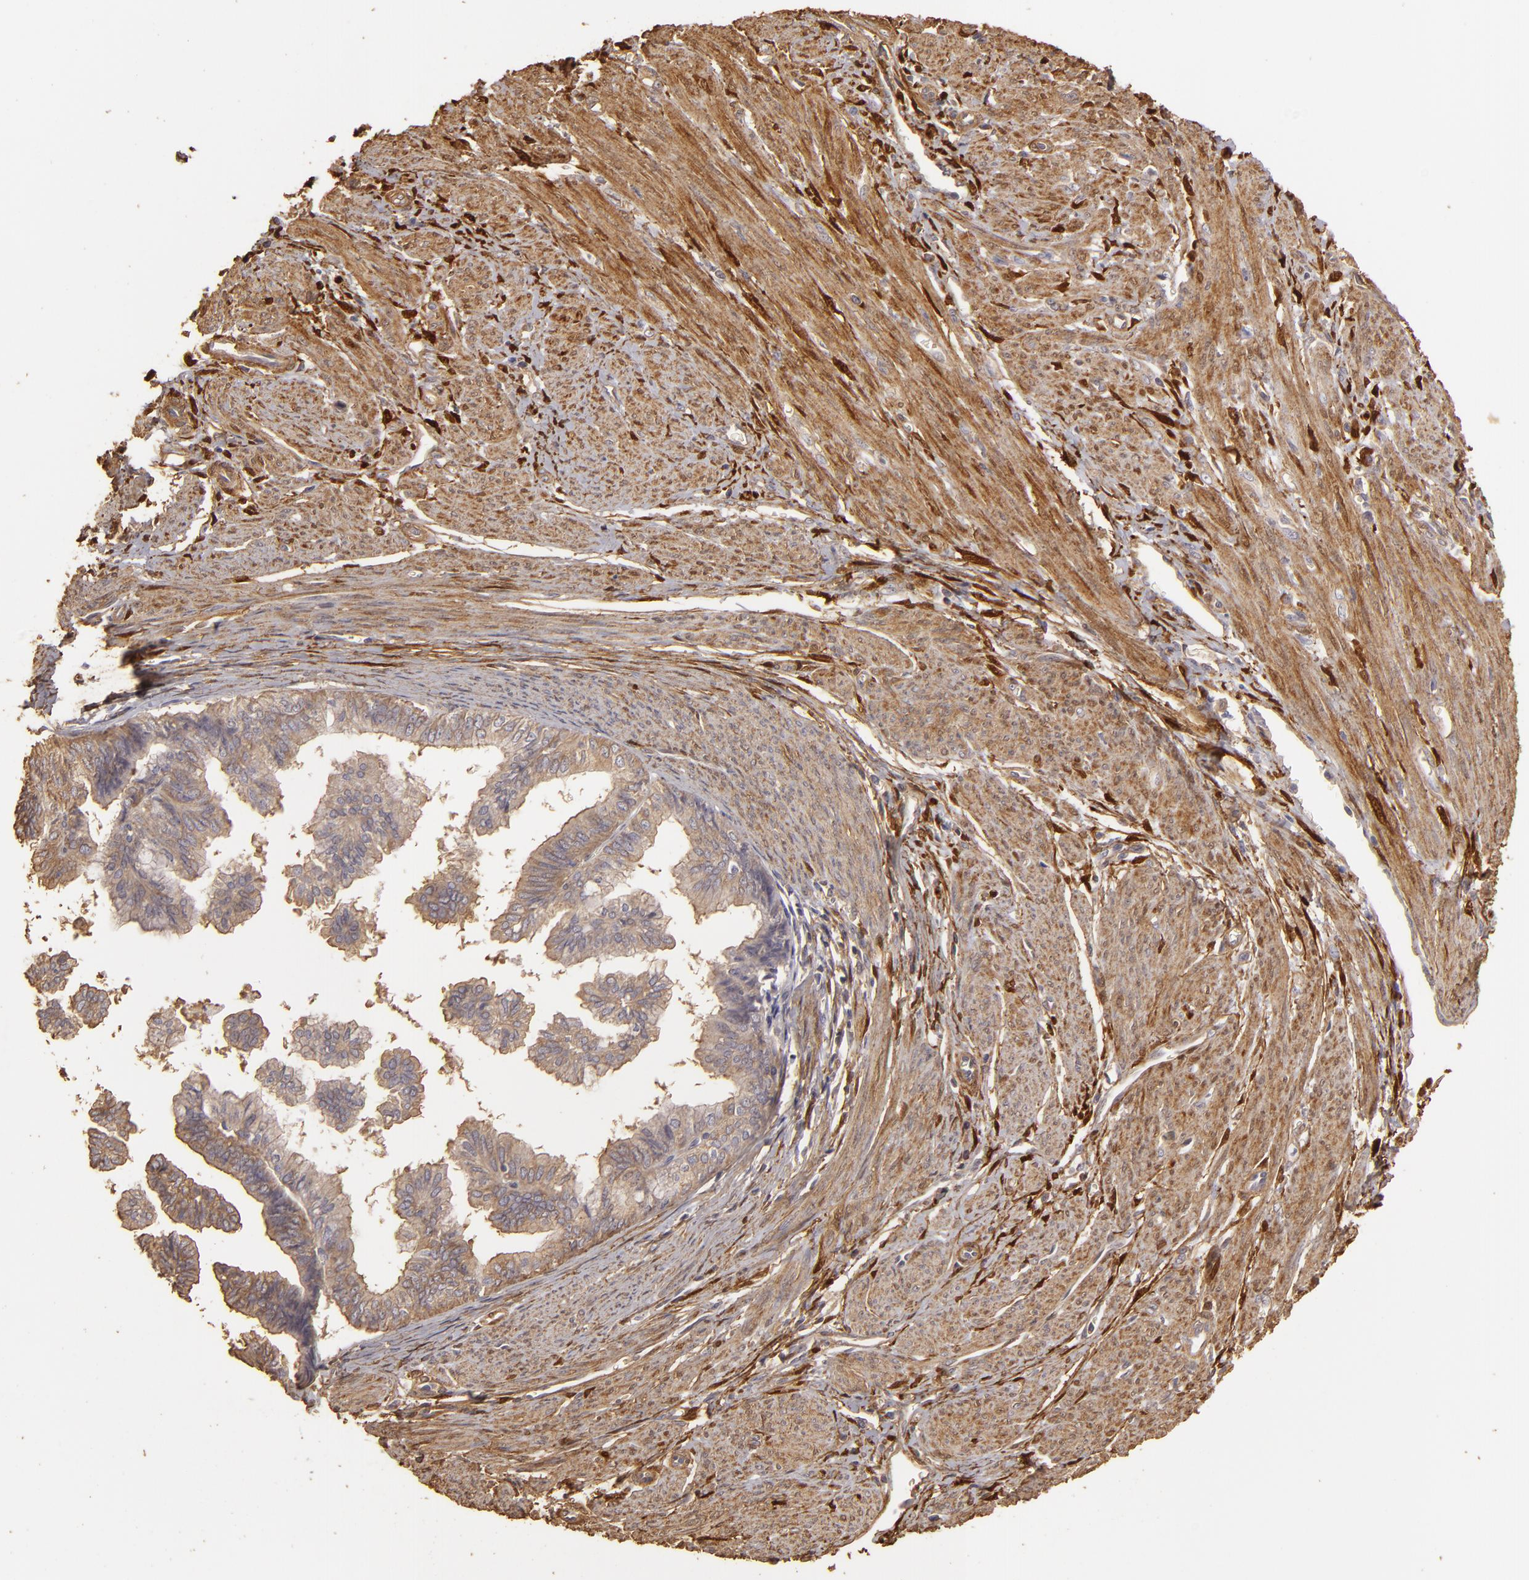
{"staining": {"intensity": "weak", "quantity": ">75%", "location": "cytoplasmic/membranous"}, "tissue": "endometrial cancer", "cell_type": "Tumor cells", "image_type": "cancer", "snomed": [{"axis": "morphology", "description": "Adenocarcinoma, NOS"}, {"axis": "topography", "description": "Endometrium"}], "caption": "Immunohistochemistry staining of endometrial adenocarcinoma, which reveals low levels of weak cytoplasmic/membranous staining in approximately >75% of tumor cells indicating weak cytoplasmic/membranous protein staining. The staining was performed using DAB (3,3'-diaminobenzidine) (brown) for protein detection and nuclei were counterstained in hematoxylin (blue).", "gene": "HSPB6", "patient": {"sex": "female", "age": 75}}